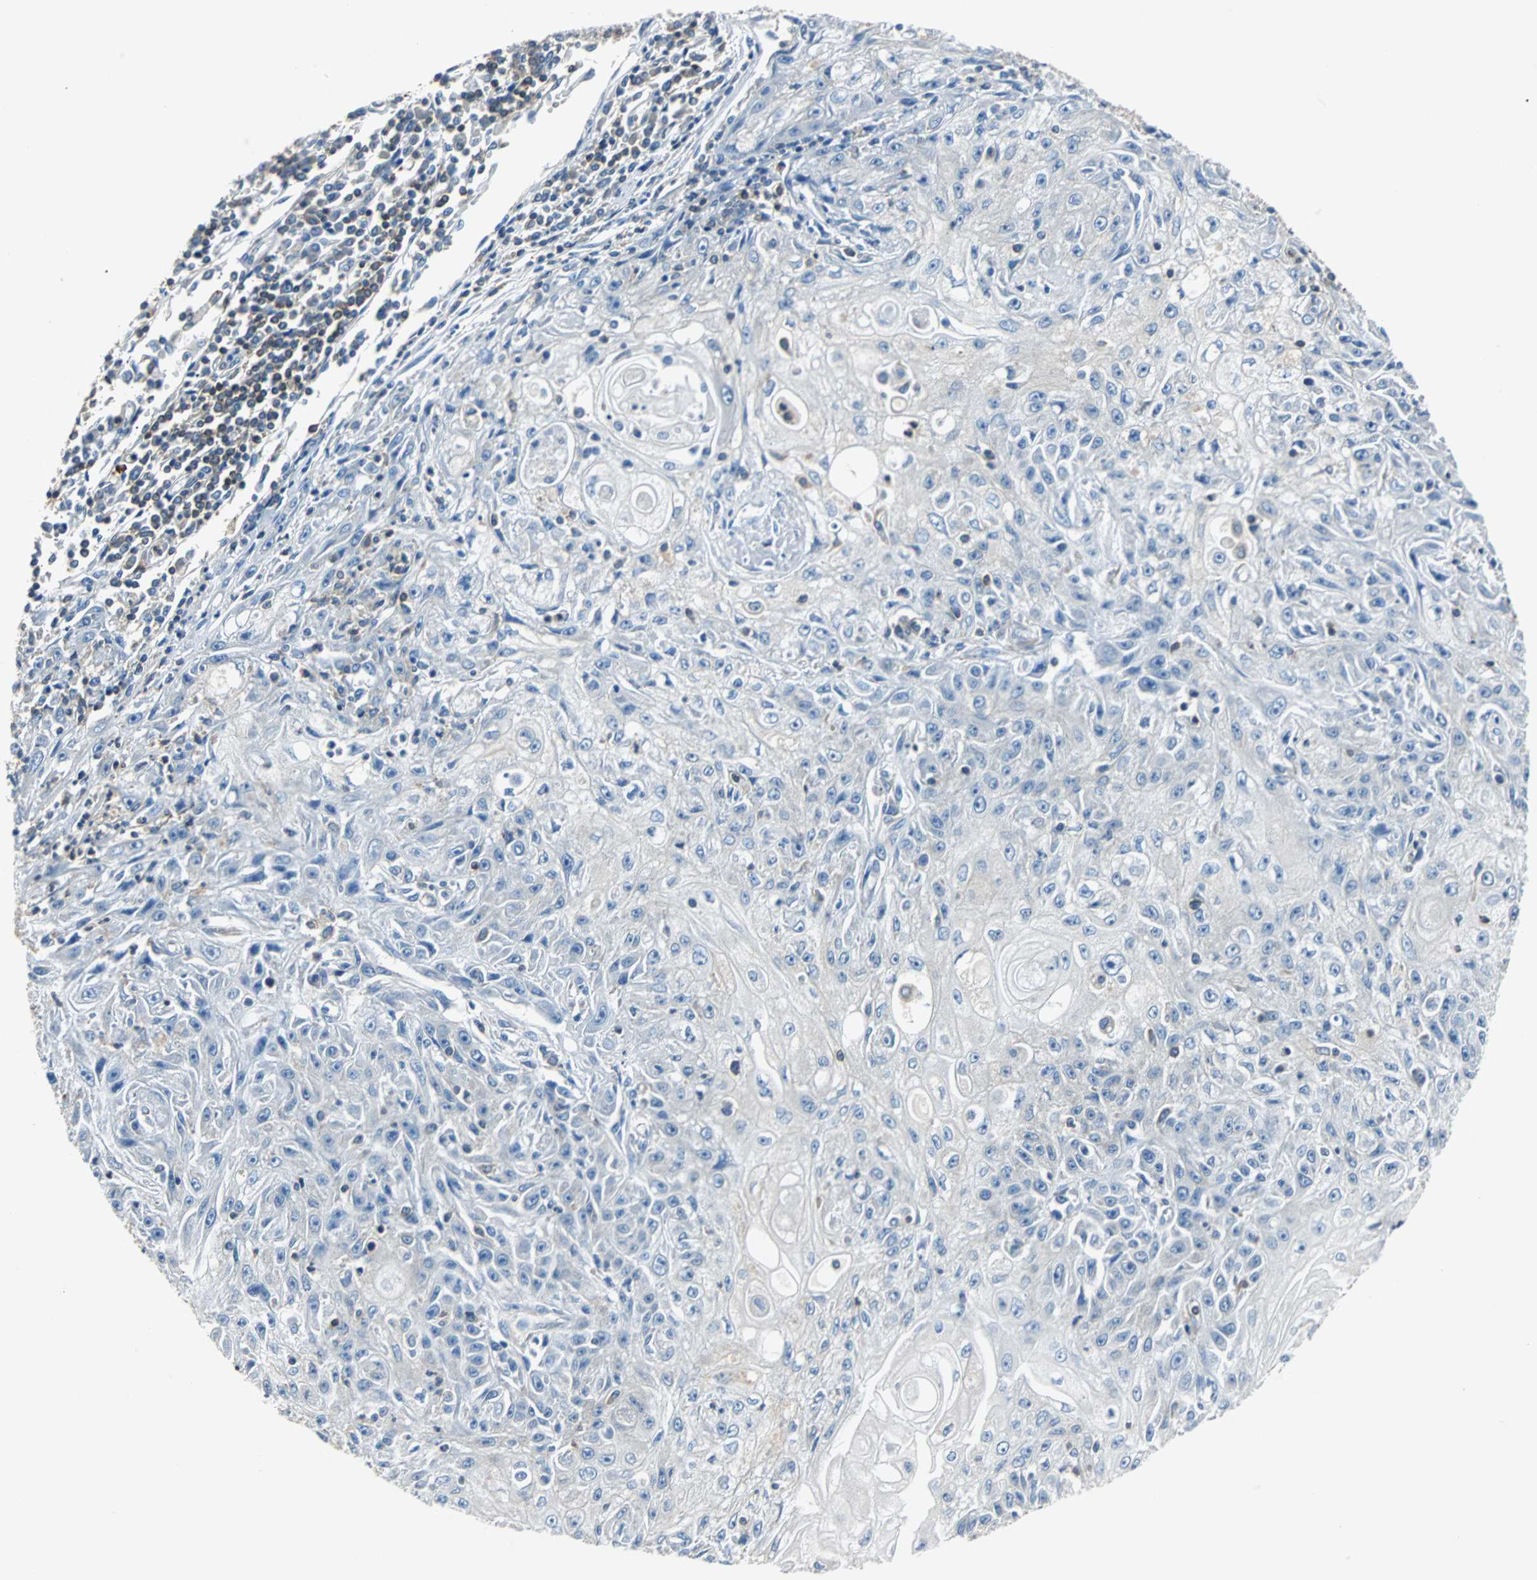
{"staining": {"intensity": "negative", "quantity": "none", "location": "none"}, "tissue": "skin cancer", "cell_type": "Tumor cells", "image_type": "cancer", "snomed": [{"axis": "morphology", "description": "Squamous cell carcinoma, NOS"}, {"axis": "topography", "description": "Skin"}], "caption": "Tumor cells show no significant protein positivity in squamous cell carcinoma (skin).", "gene": "TSC22D4", "patient": {"sex": "male", "age": 75}}